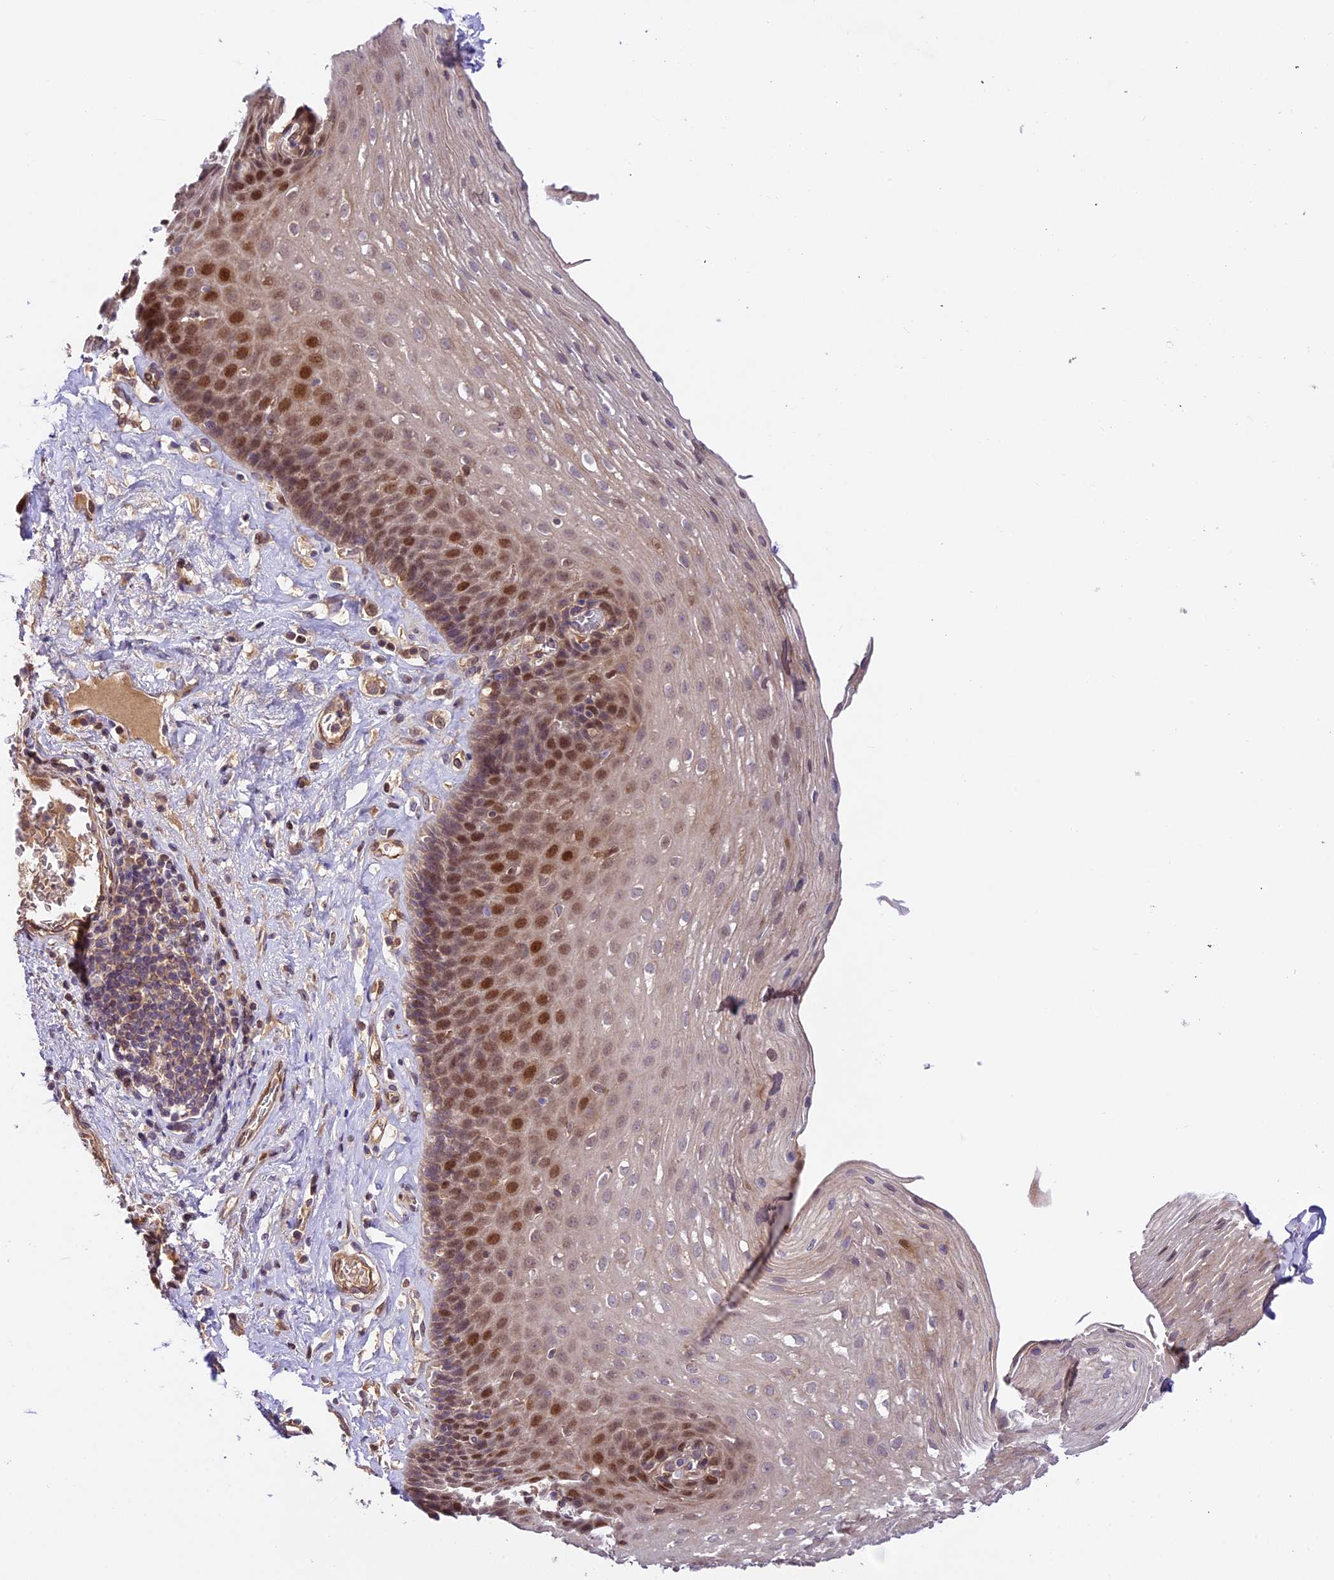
{"staining": {"intensity": "strong", "quantity": ">75%", "location": "nuclear"}, "tissue": "esophagus", "cell_type": "Squamous epithelial cells", "image_type": "normal", "snomed": [{"axis": "morphology", "description": "Normal tissue, NOS"}, {"axis": "topography", "description": "Esophagus"}], "caption": "Protein analysis of unremarkable esophagus exhibits strong nuclear staining in approximately >75% of squamous epithelial cells.", "gene": "CCSER1", "patient": {"sex": "female", "age": 66}}